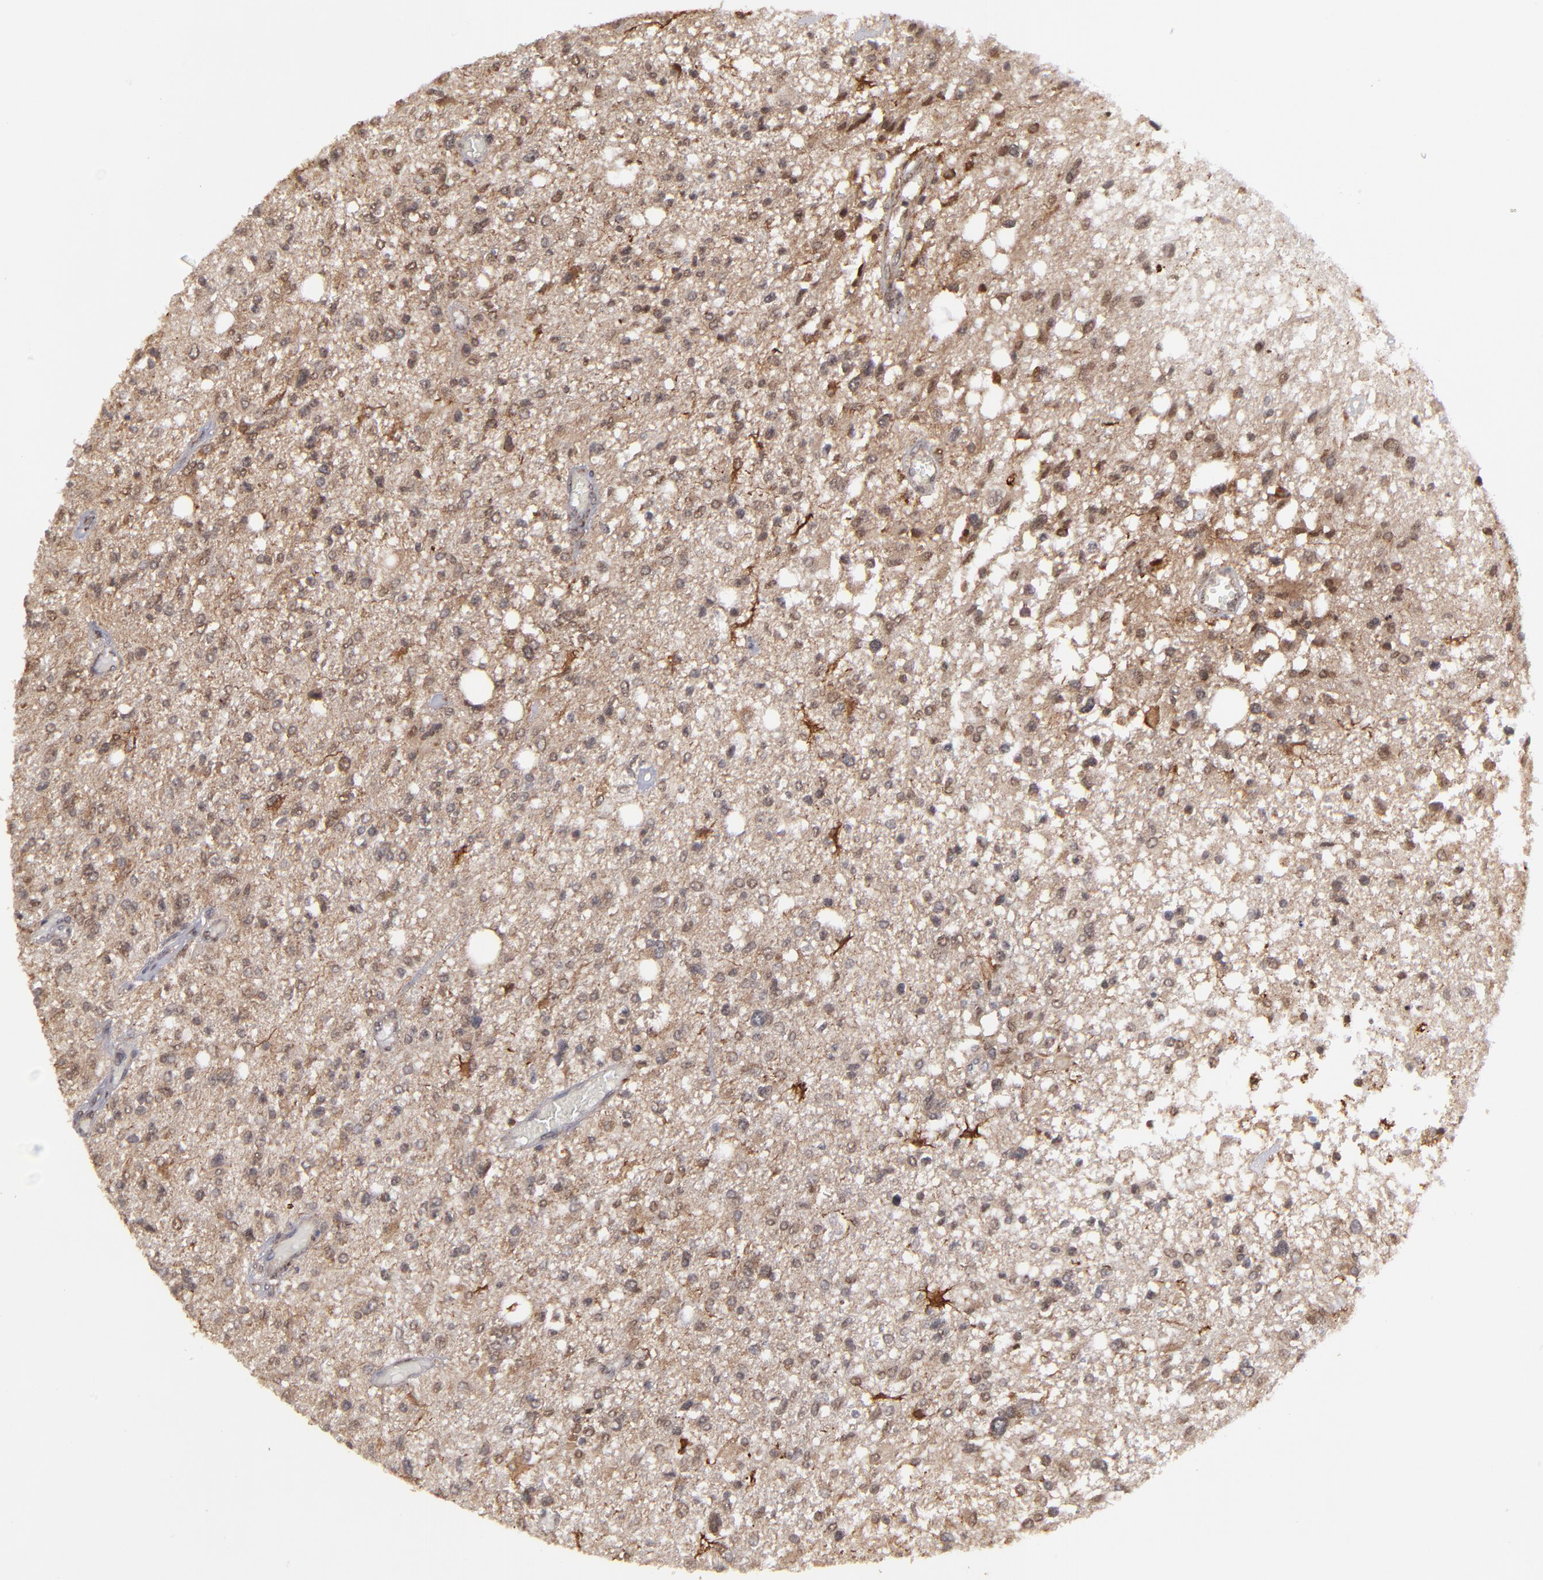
{"staining": {"intensity": "moderate", "quantity": ">75%", "location": "cytoplasmic/membranous,nuclear"}, "tissue": "glioma", "cell_type": "Tumor cells", "image_type": "cancer", "snomed": [{"axis": "morphology", "description": "Glioma, malignant, High grade"}, {"axis": "topography", "description": "Cerebral cortex"}], "caption": "Protein analysis of glioma tissue reveals moderate cytoplasmic/membranous and nuclear expression in about >75% of tumor cells.", "gene": "RGS6", "patient": {"sex": "male", "age": 76}}